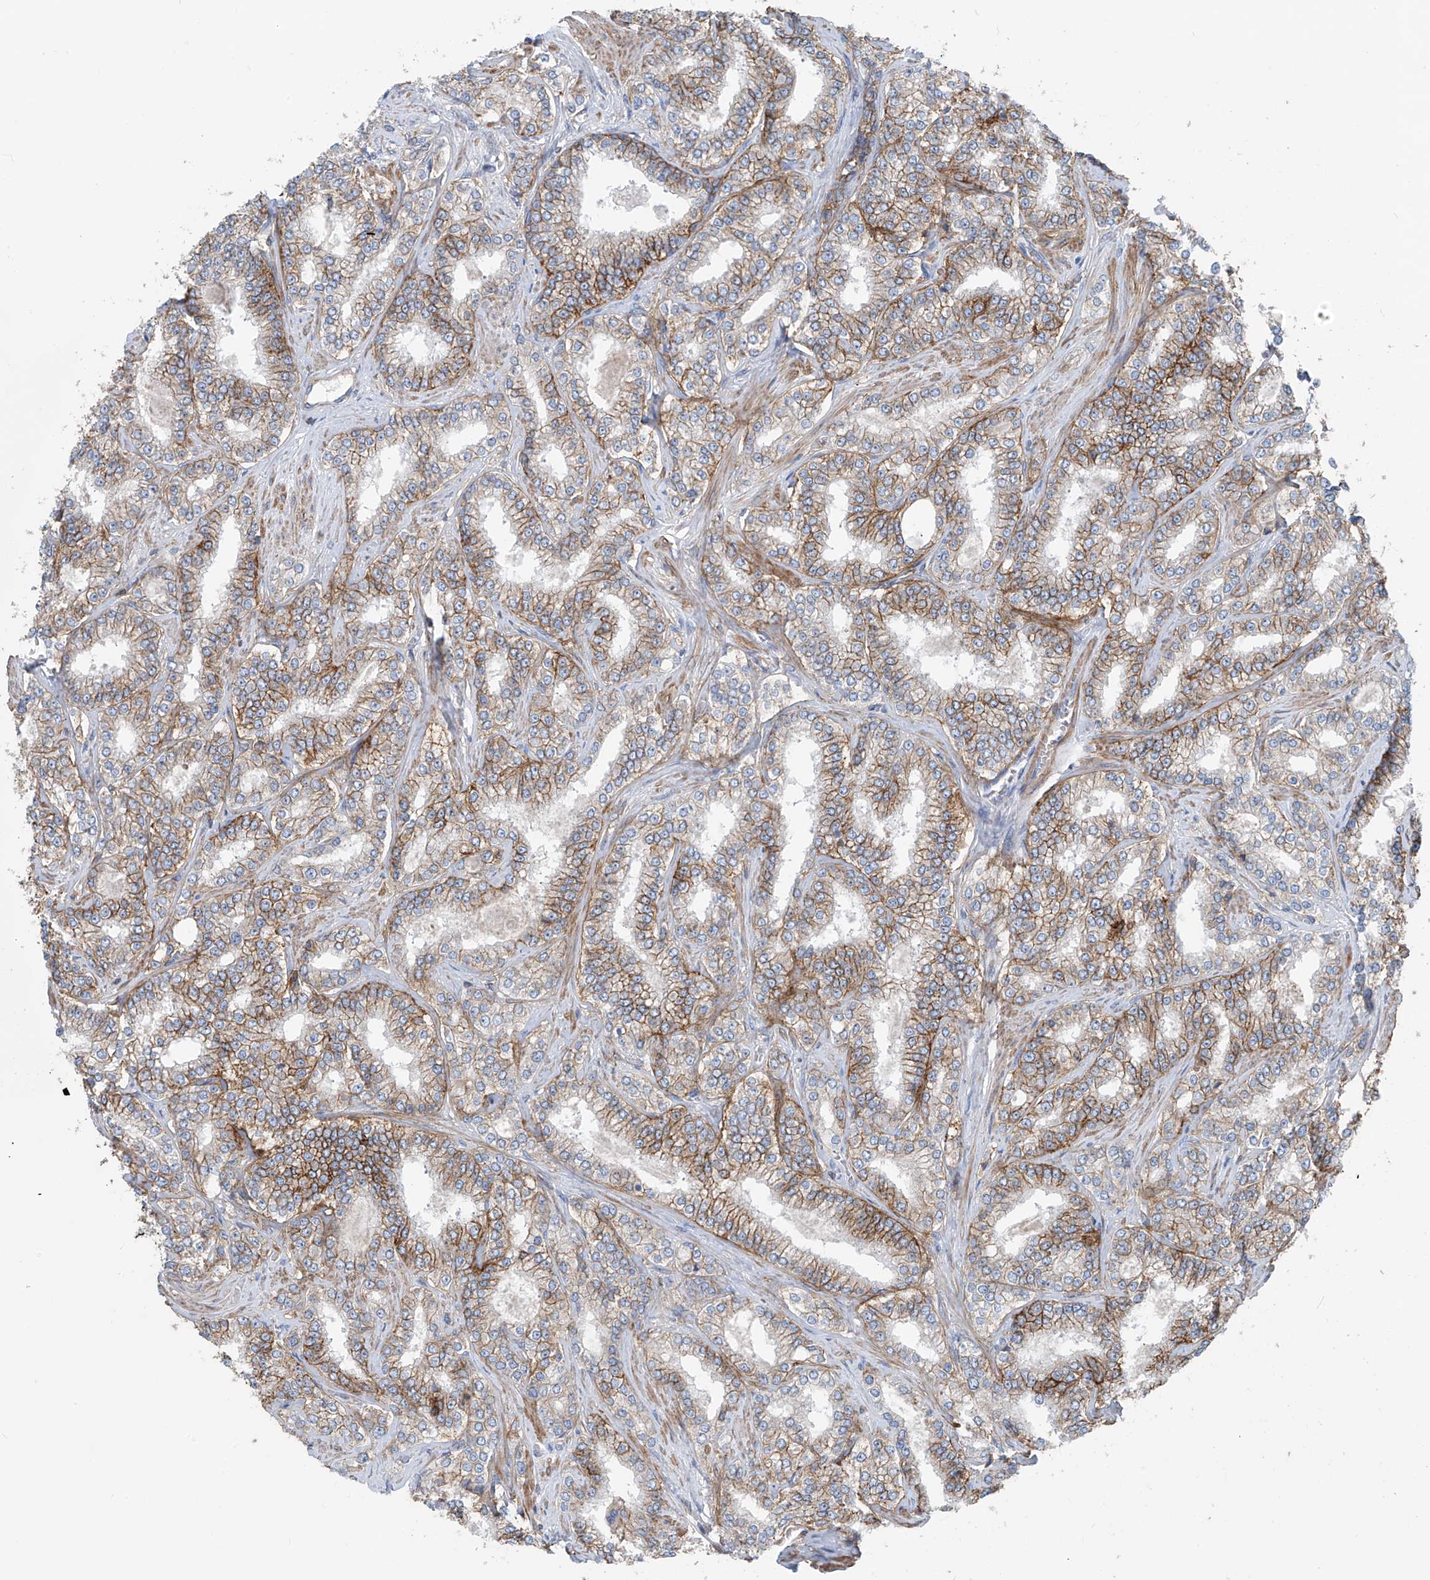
{"staining": {"intensity": "moderate", "quantity": ">75%", "location": "cytoplasmic/membranous"}, "tissue": "prostate cancer", "cell_type": "Tumor cells", "image_type": "cancer", "snomed": [{"axis": "morphology", "description": "Normal tissue, NOS"}, {"axis": "morphology", "description": "Adenocarcinoma, High grade"}, {"axis": "topography", "description": "Prostate"}], "caption": "The immunohistochemical stain highlights moderate cytoplasmic/membranous expression in tumor cells of prostate adenocarcinoma (high-grade) tissue.", "gene": "SLC1A5", "patient": {"sex": "male", "age": 83}}